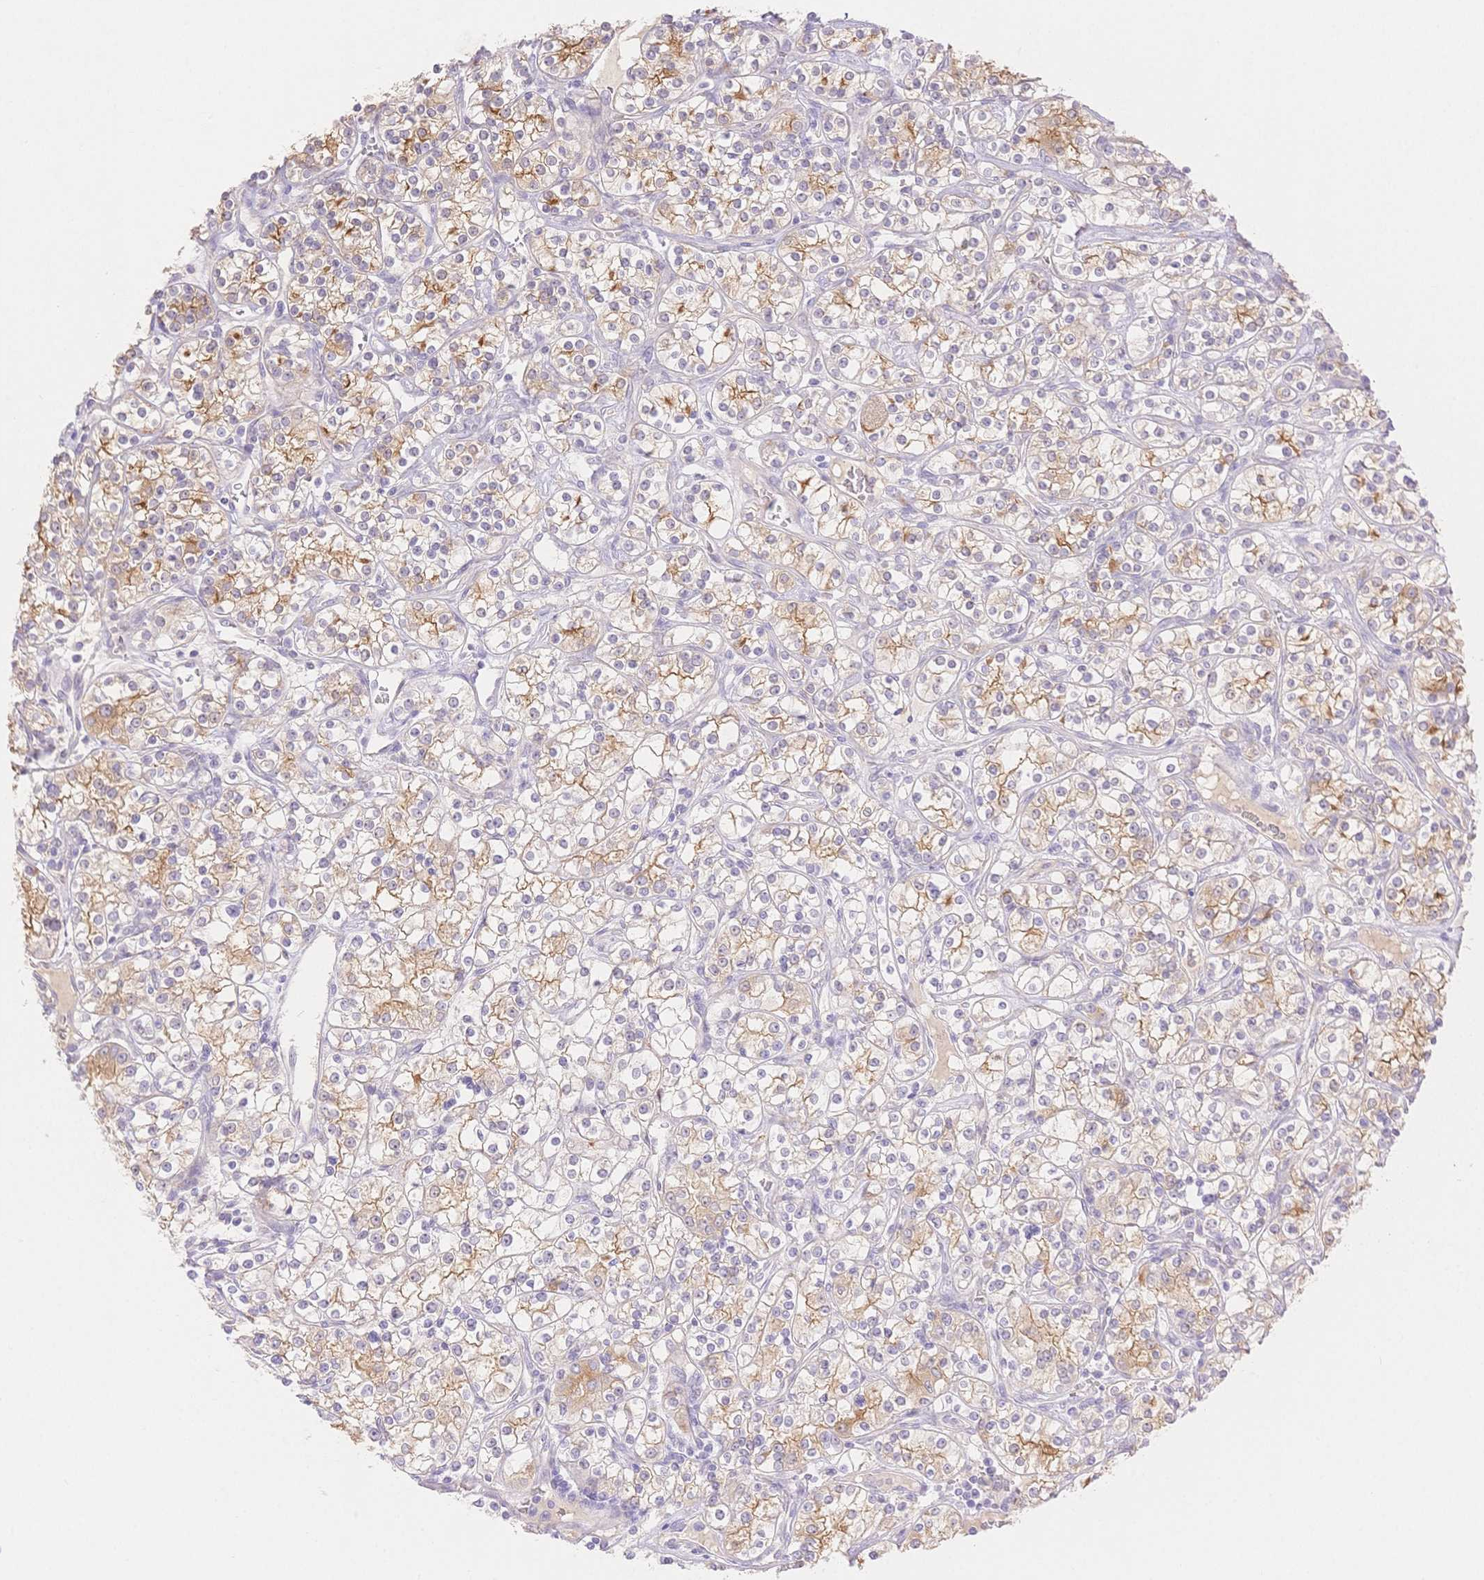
{"staining": {"intensity": "moderate", "quantity": "25%-75%", "location": "cytoplasmic/membranous"}, "tissue": "renal cancer", "cell_type": "Tumor cells", "image_type": "cancer", "snomed": [{"axis": "morphology", "description": "Adenocarcinoma, NOS"}, {"axis": "topography", "description": "Kidney"}], "caption": "Immunohistochemical staining of renal cancer (adenocarcinoma) exhibits medium levels of moderate cytoplasmic/membranous expression in about 25%-75% of tumor cells.", "gene": "WDR54", "patient": {"sex": "male", "age": 77}}